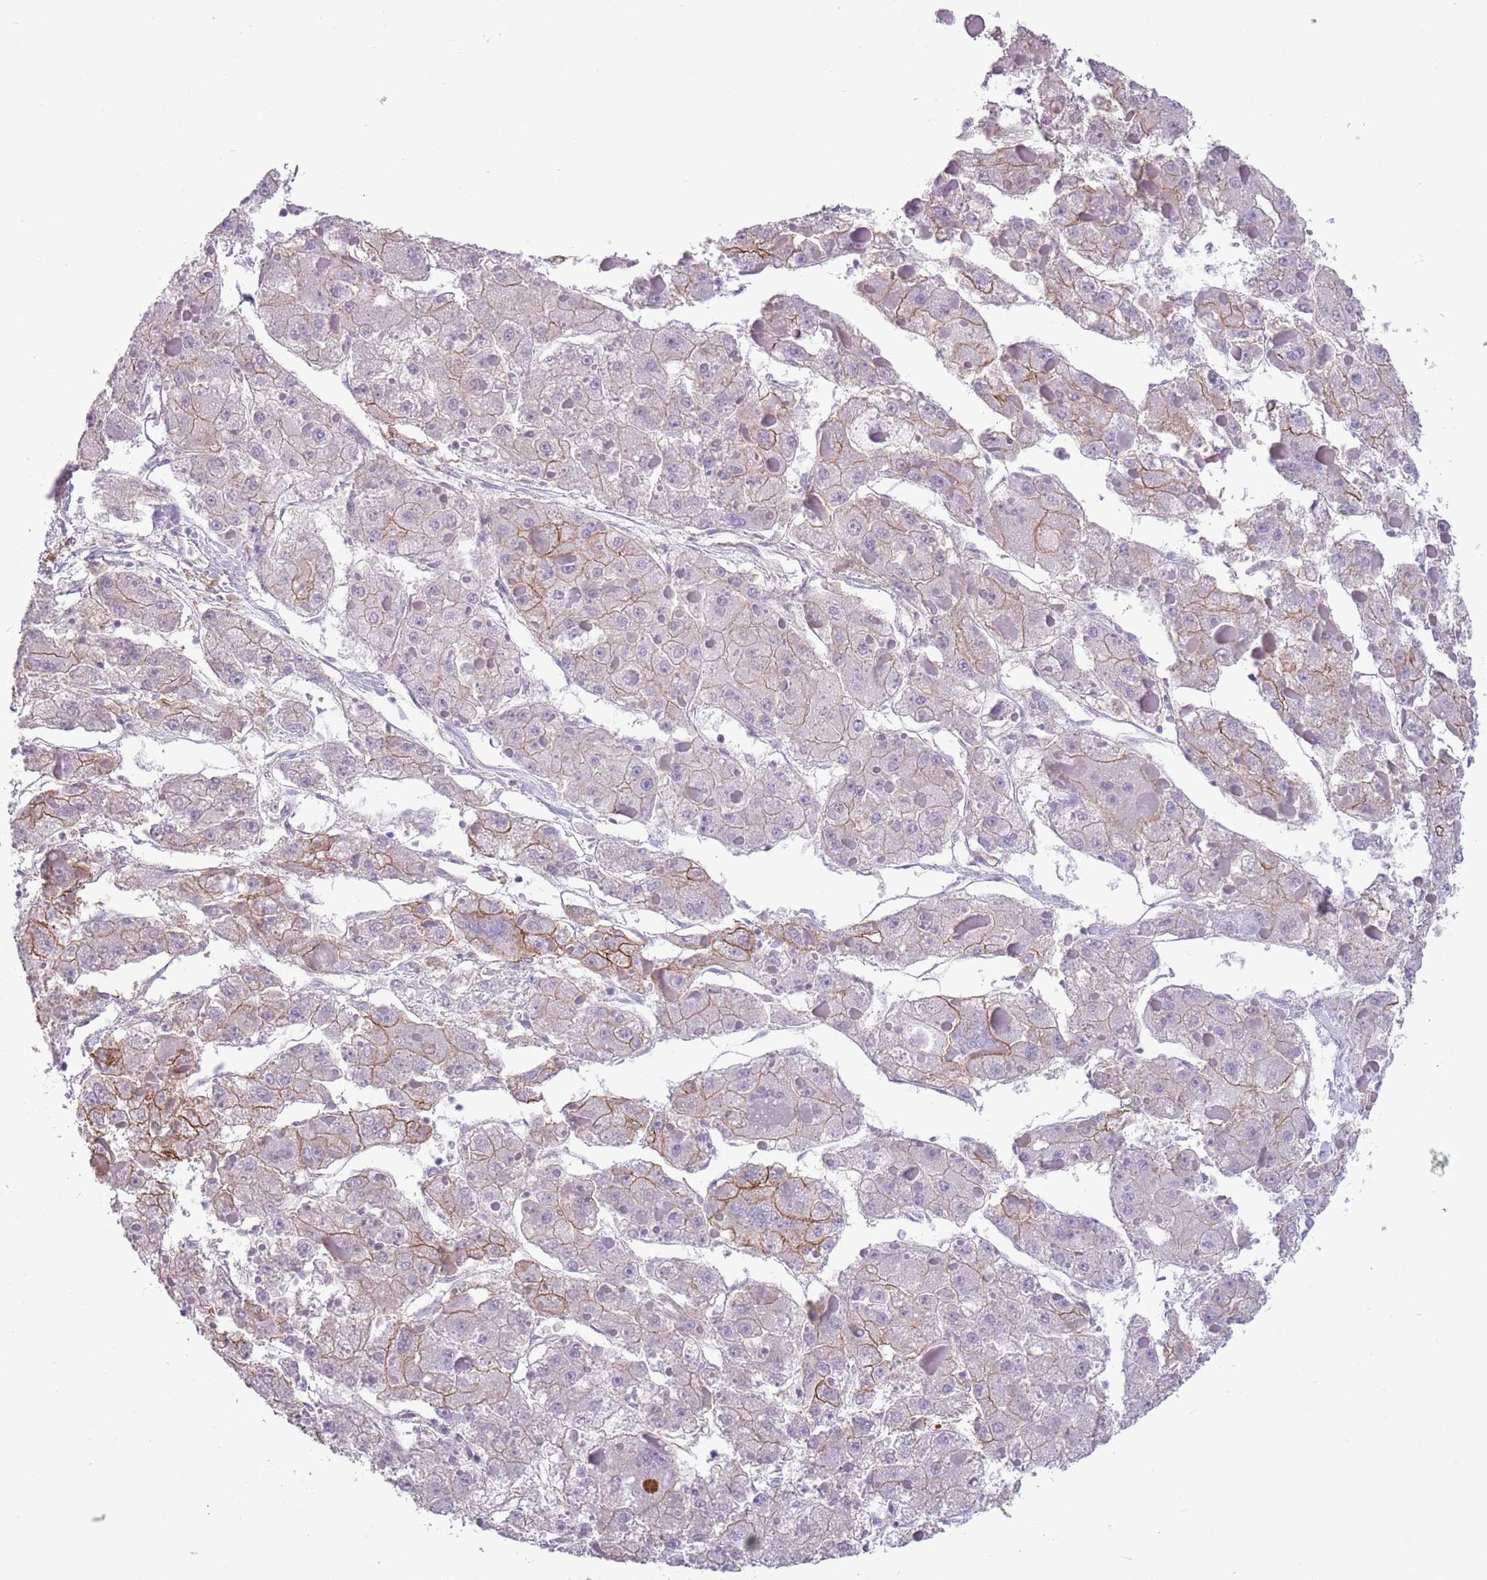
{"staining": {"intensity": "moderate", "quantity": "25%-75%", "location": "cytoplasmic/membranous"}, "tissue": "liver cancer", "cell_type": "Tumor cells", "image_type": "cancer", "snomed": [{"axis": "morphology", "description": "Carcinoma, Hepatocellular, NOS"}, {"axis": "topography", "description": "Liver"}], "caption": "Protein staining by immunohistochemistry (IHC) exhibits moderate cytoplasmic/membranous positivity in approximately 25%-75% of tumor cells in liver cancer.", "gene": "CREBZF", "patient": {"sex": "female", "age": 73}}